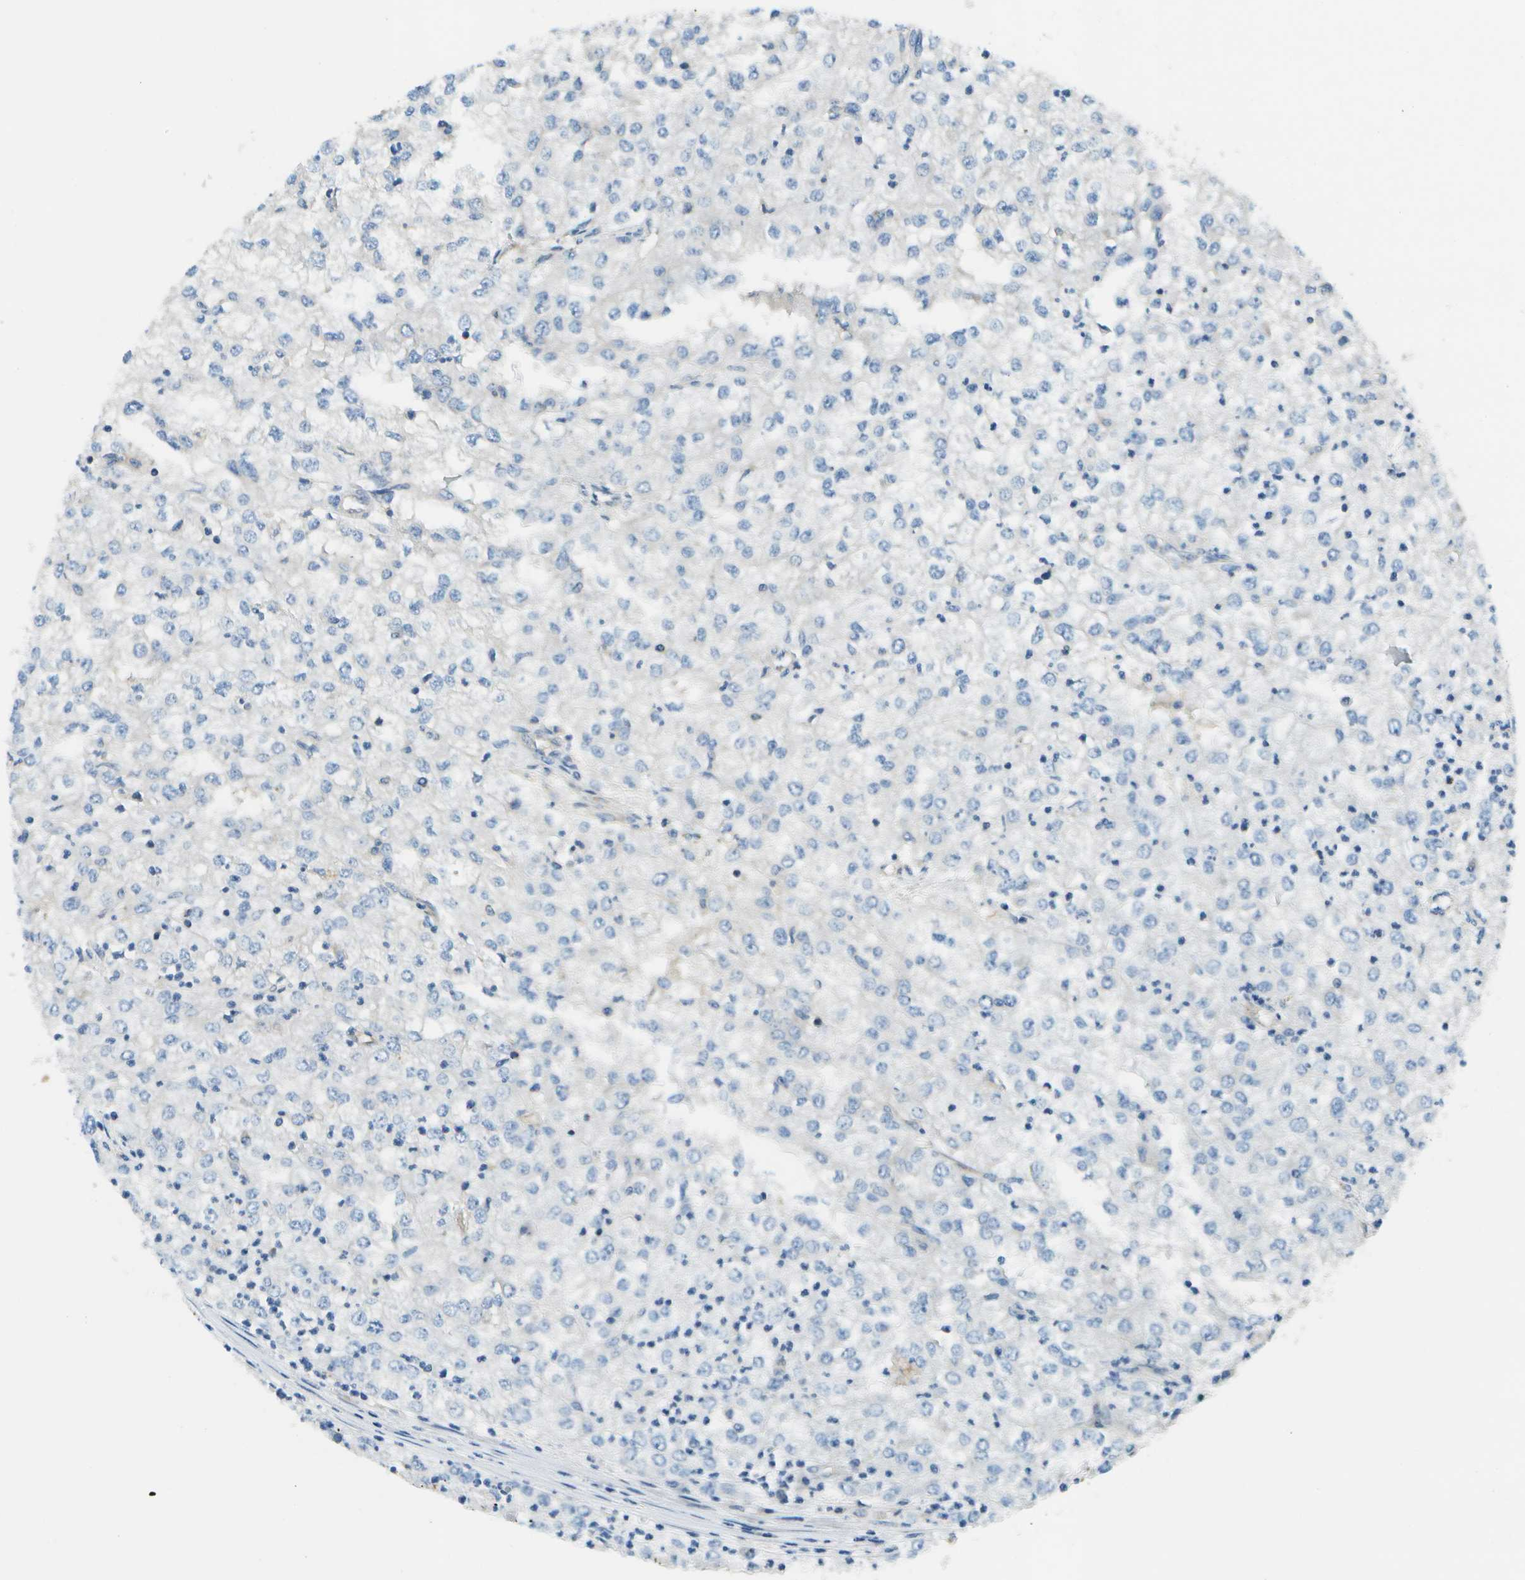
{"staining": {"intensity": "negative", "quantity": "none", "location": "none"}, "tissue": "renal cancer", "cell_type": "Tumor cells", "image_type": "cancer", "snomed": [{"axis": "morphology", "description": "Adenocarcinoma, NOS"}, {"axis": "topography", "description": "Kidney"}], "caption": "This is a micrograph of immunohistochemistry staining of adenocarcinoma (renal), which shows no expression in tumor cells.", "gene": "CTIF", "patient": {"sex": "female", "age": 54}}